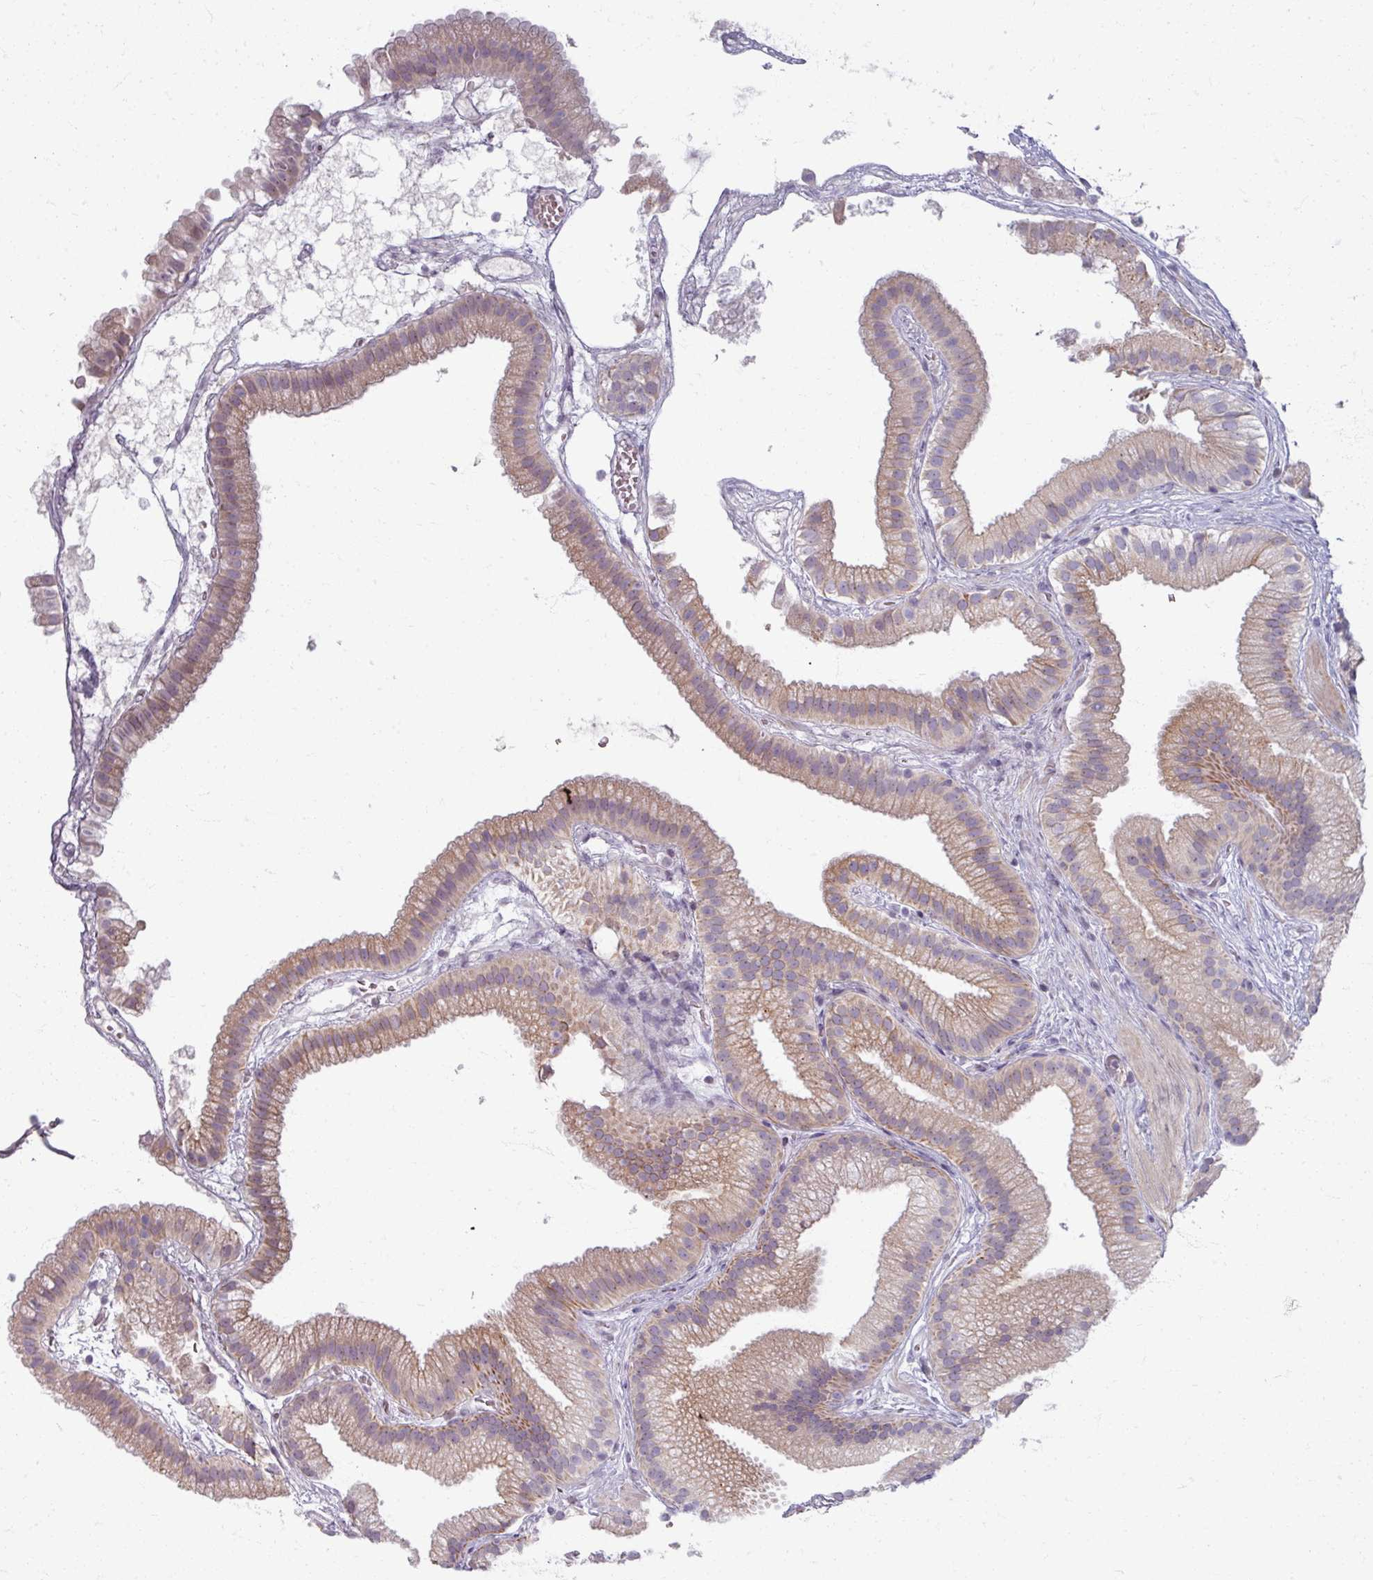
{"staining": {"intensity": "weak", "quantity": "25%-75%", "location": "cytoplasmic/membranous"}, "tissue": "gallbladder", "cell_type": "Glandular cells", "image_type": "normal", "snomed": [{"axis": "morphology", "description": "Normal tissue, NOS"}, {"axis": "topography", "description": "Gallbladder"}], "caption": "Human gallbladder stained for a protein (brown) exhibits weak cytoplasmic/membranous positive positivity in approximately 25%-75% of glandular cells.", "gene": "TTLL7", "patient": {"sex": "female", "age": 63}}